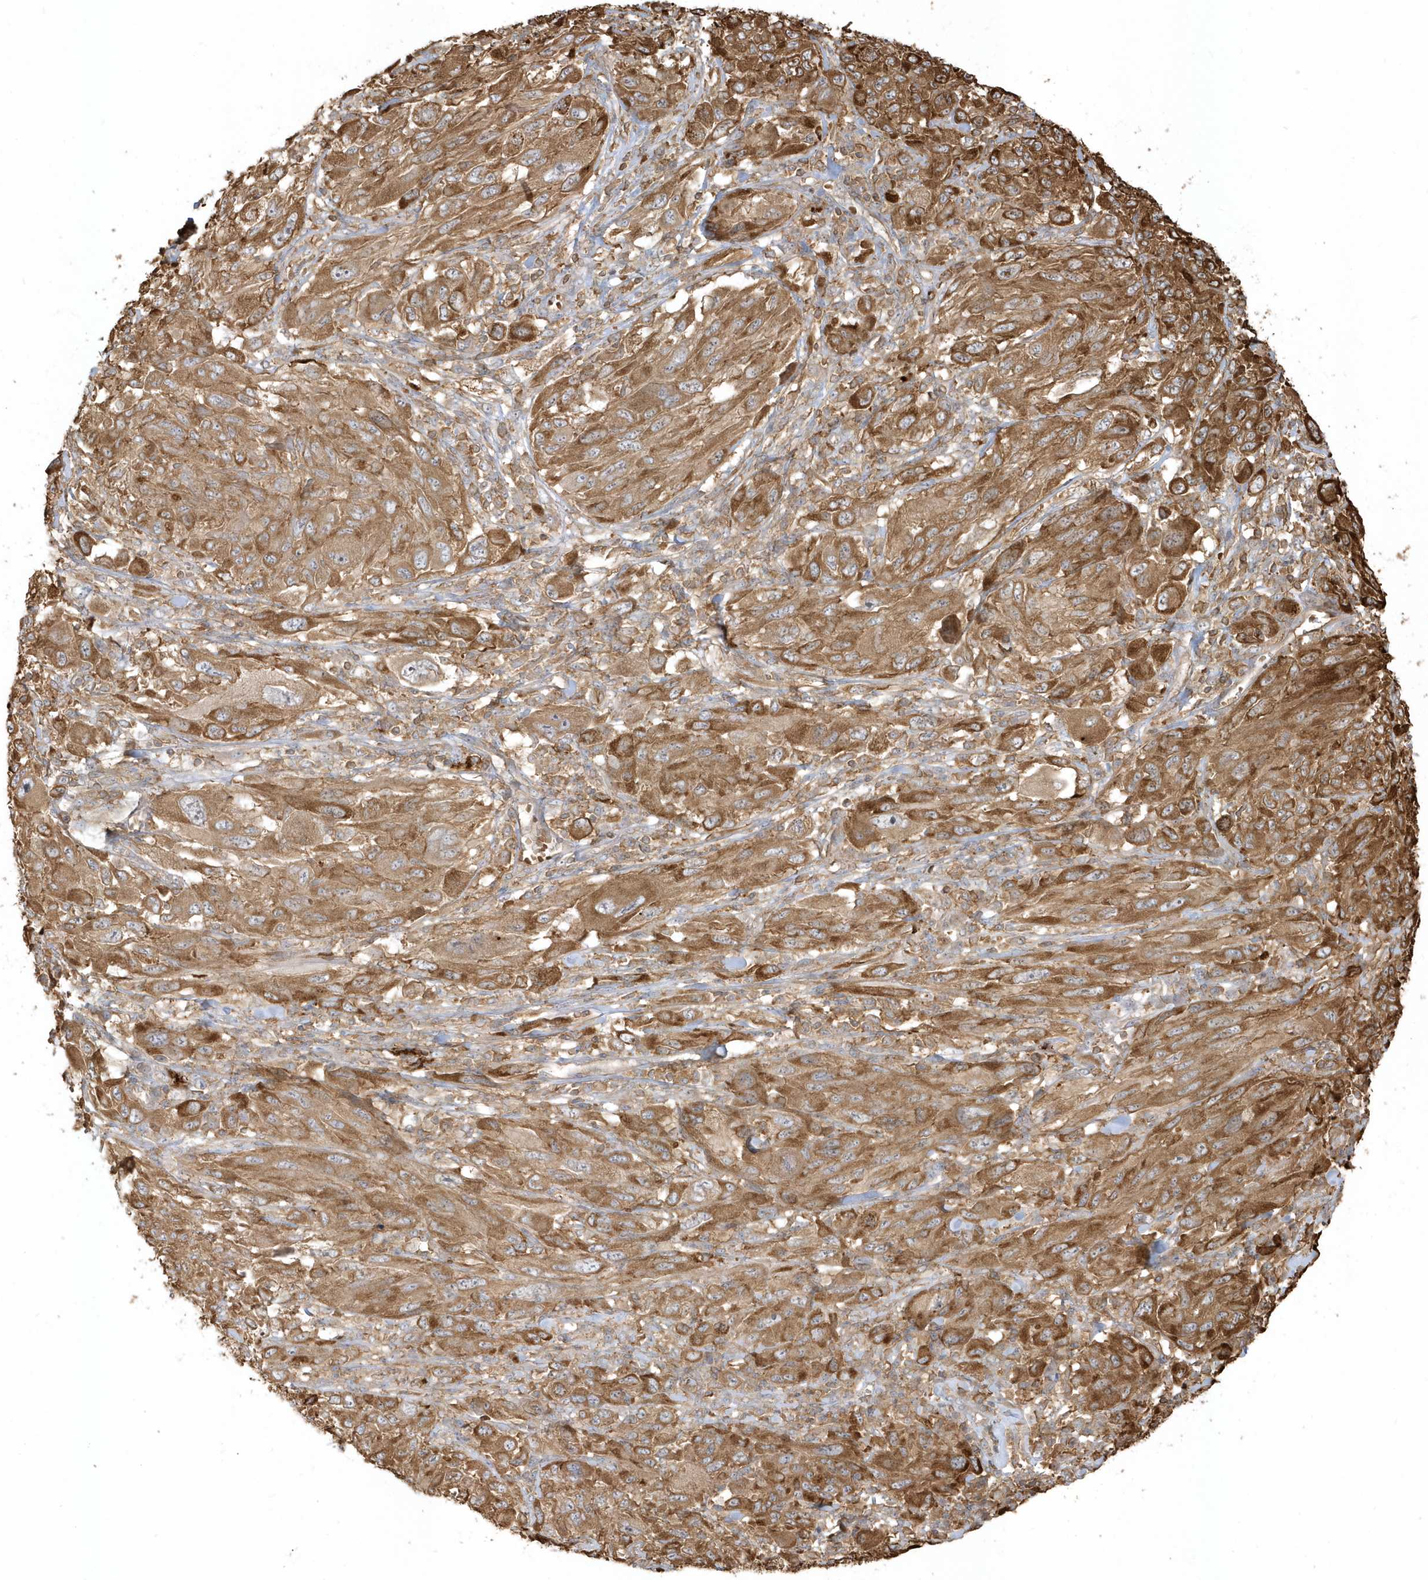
{"staining": {"intensity": "moderate", "quantity": ">75%", "location": "cytoplasmic/membranous"}, "tissue": "melanoma", "cell_type": "Tumor cells", "image_type": "cancer", "snomed": [{"axis": "morphology", "description": "Malignant melanoma, NOS"}, {"axis": "topography", "description": "Skin"}], "caption": "Immunohistochemical staining of human melanoma reveals medium levels of moderate cytoplasmic/membranous protein positivity in approximately >75% of tumor cells. (Stains: DAB (3,3'-diaminobenzidine) in brown, nuclei in blue, Microscopy: brightfield microscopy at high magnification).", "gene": "ZBTB8A", "patient": {"sex": "female", "age": 91}}